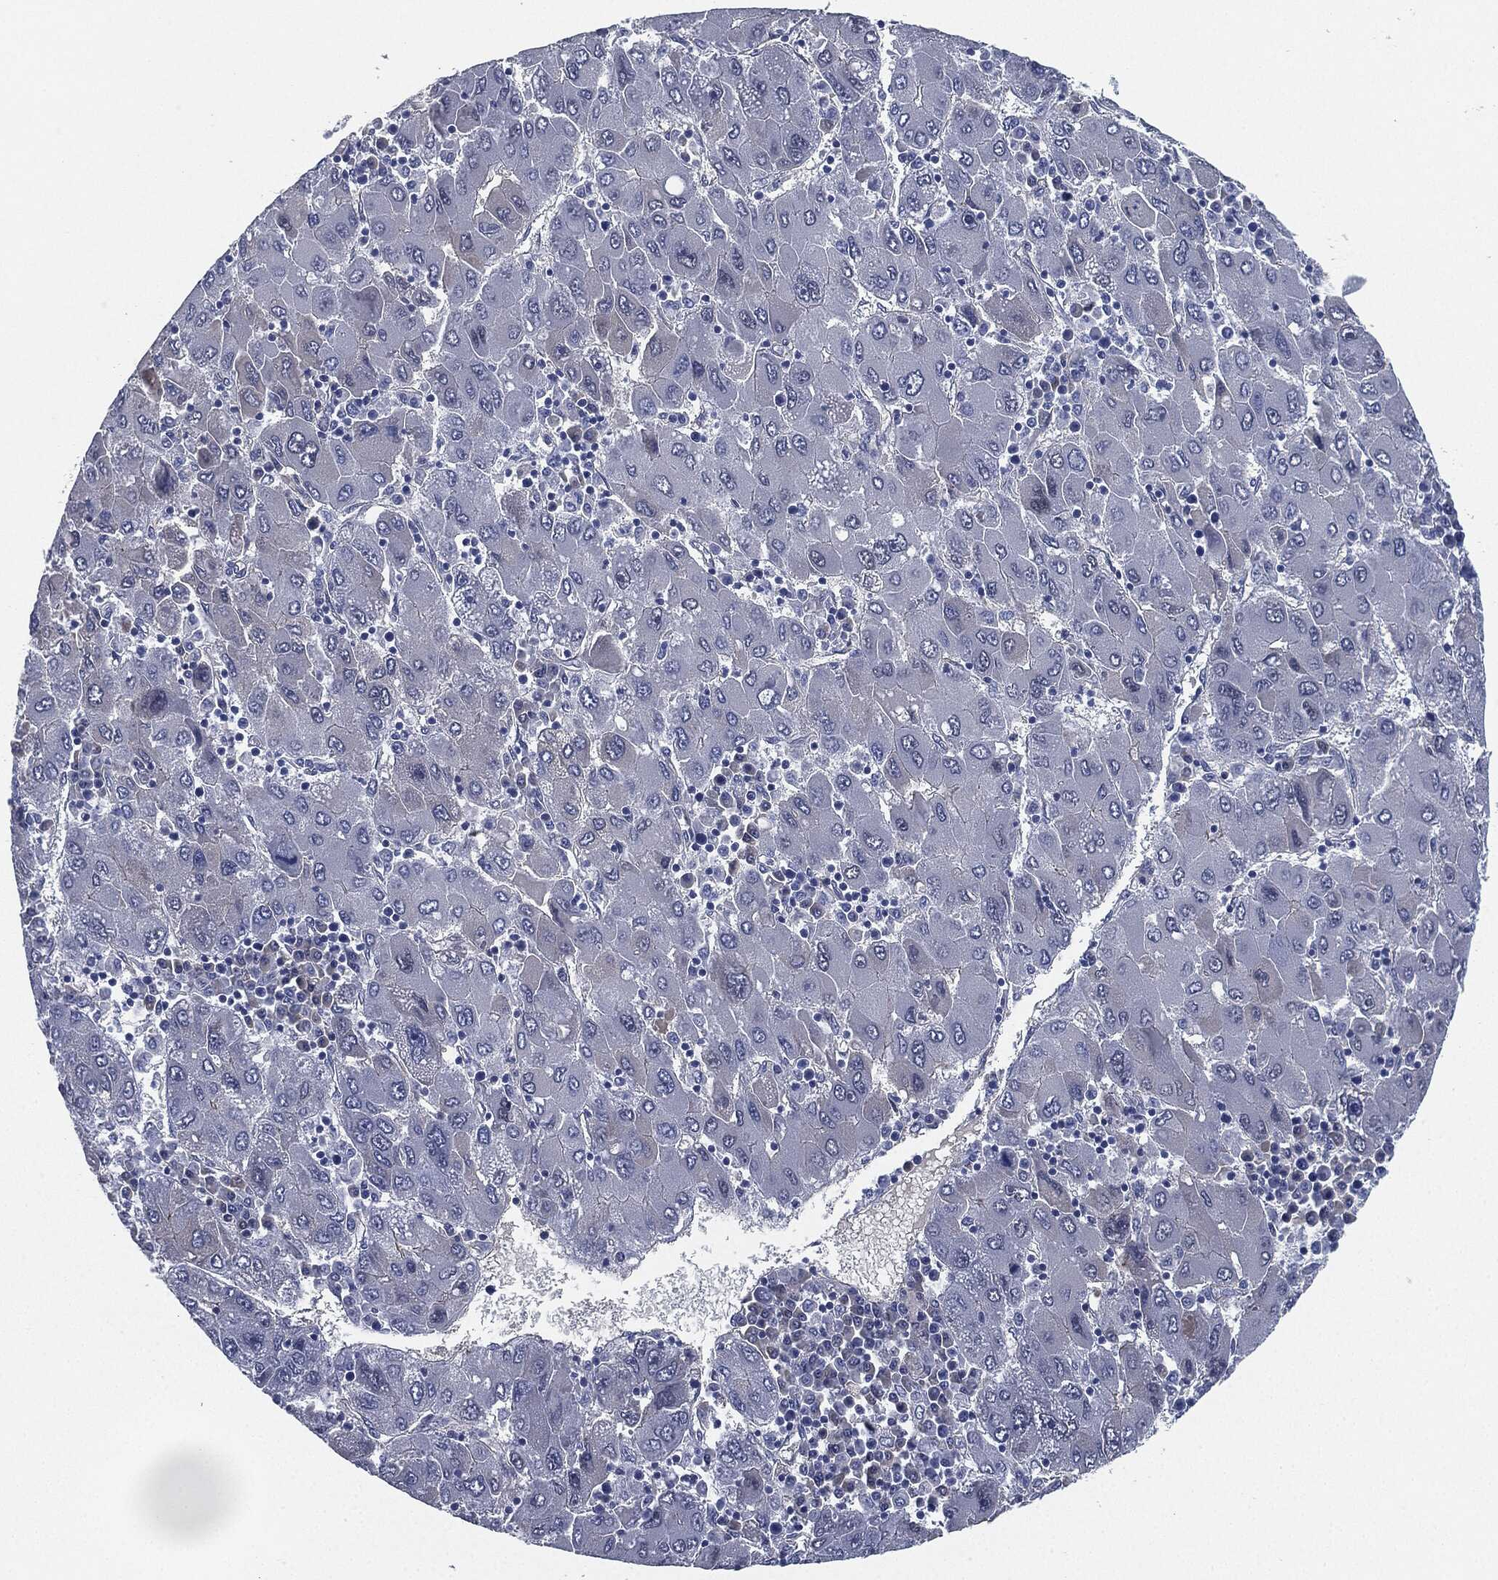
{"staining": {"intensity": "negative", "quantity": "none", "location": "none"}, "tissue": "liver cancer", "cell_type": "Tumor cells", "image_type": "cancer", "snomed": [{"axis": "morphology", "description": "Carcinoma, Hepatocellular, NOS"}, {"axis": "topography", "description": "Liver"}], "caption": "An immunohistochemistry (IHC) histopathology image of liver cancer is shown. There is no staining in tumor cells of liver cancer.", "gene": "SHROOM2", "patient": {"sex": "male", "age": 75}}